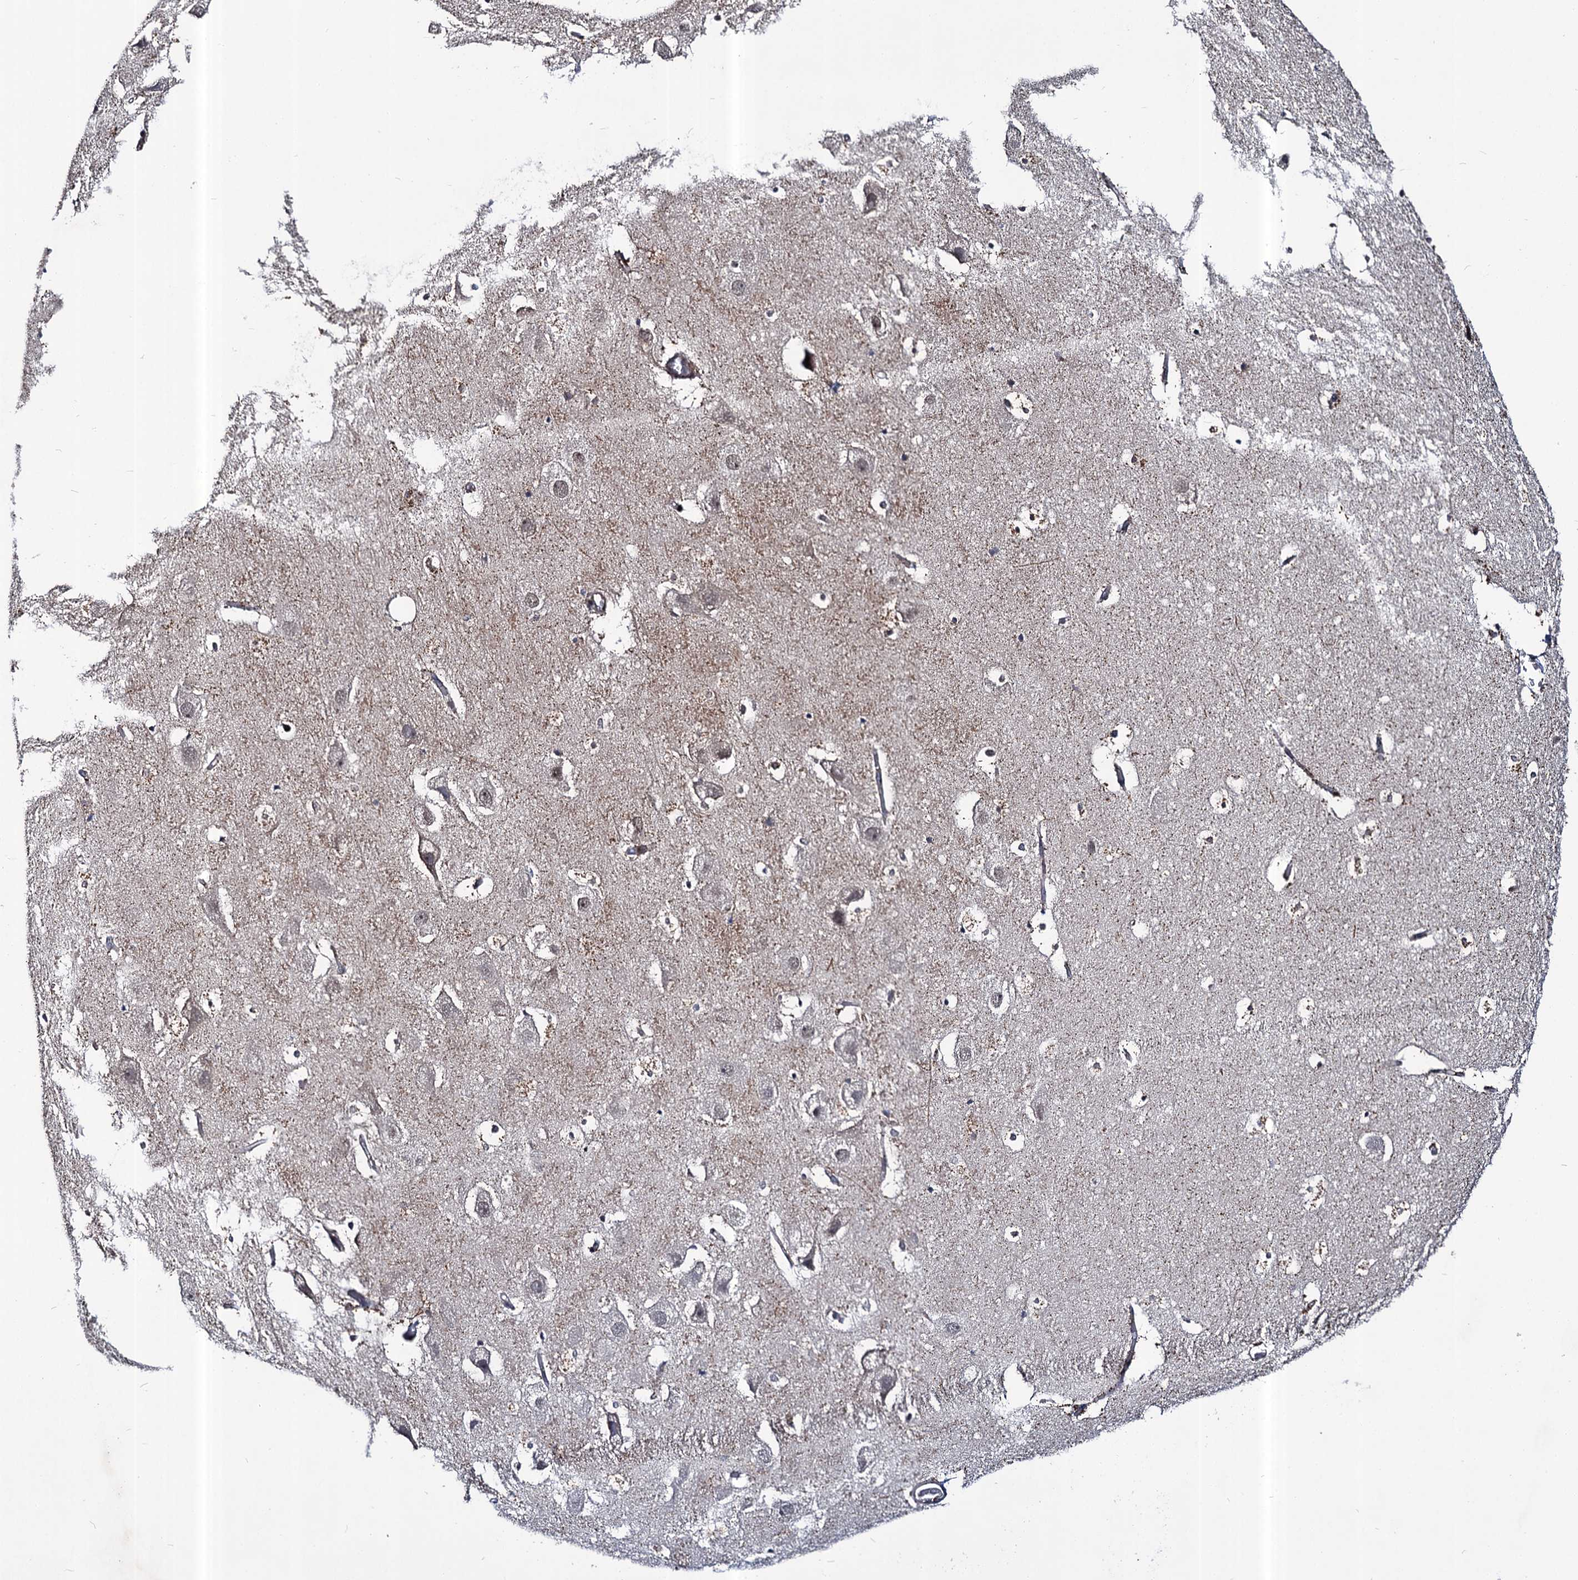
{"staining": {"intensity": "negative", "quantity": "none", "location": "none"}, "tissue": "hippocampus", "cell_type": "Glial cells", "image_type": "normal", "snomed": [{"axis": "morphology", "description": "Normal tissue, NOS"}, {"axis": "topography", "description": "Hippocampus"}], "caption": "Photomicrograph shows no significant protein expression in glial cells of benign hippocampus. (IHC, brightfield microscopy, high magnification).", "gene": "ABLIM1", "patient": {"sex": "female", "age": 52}}